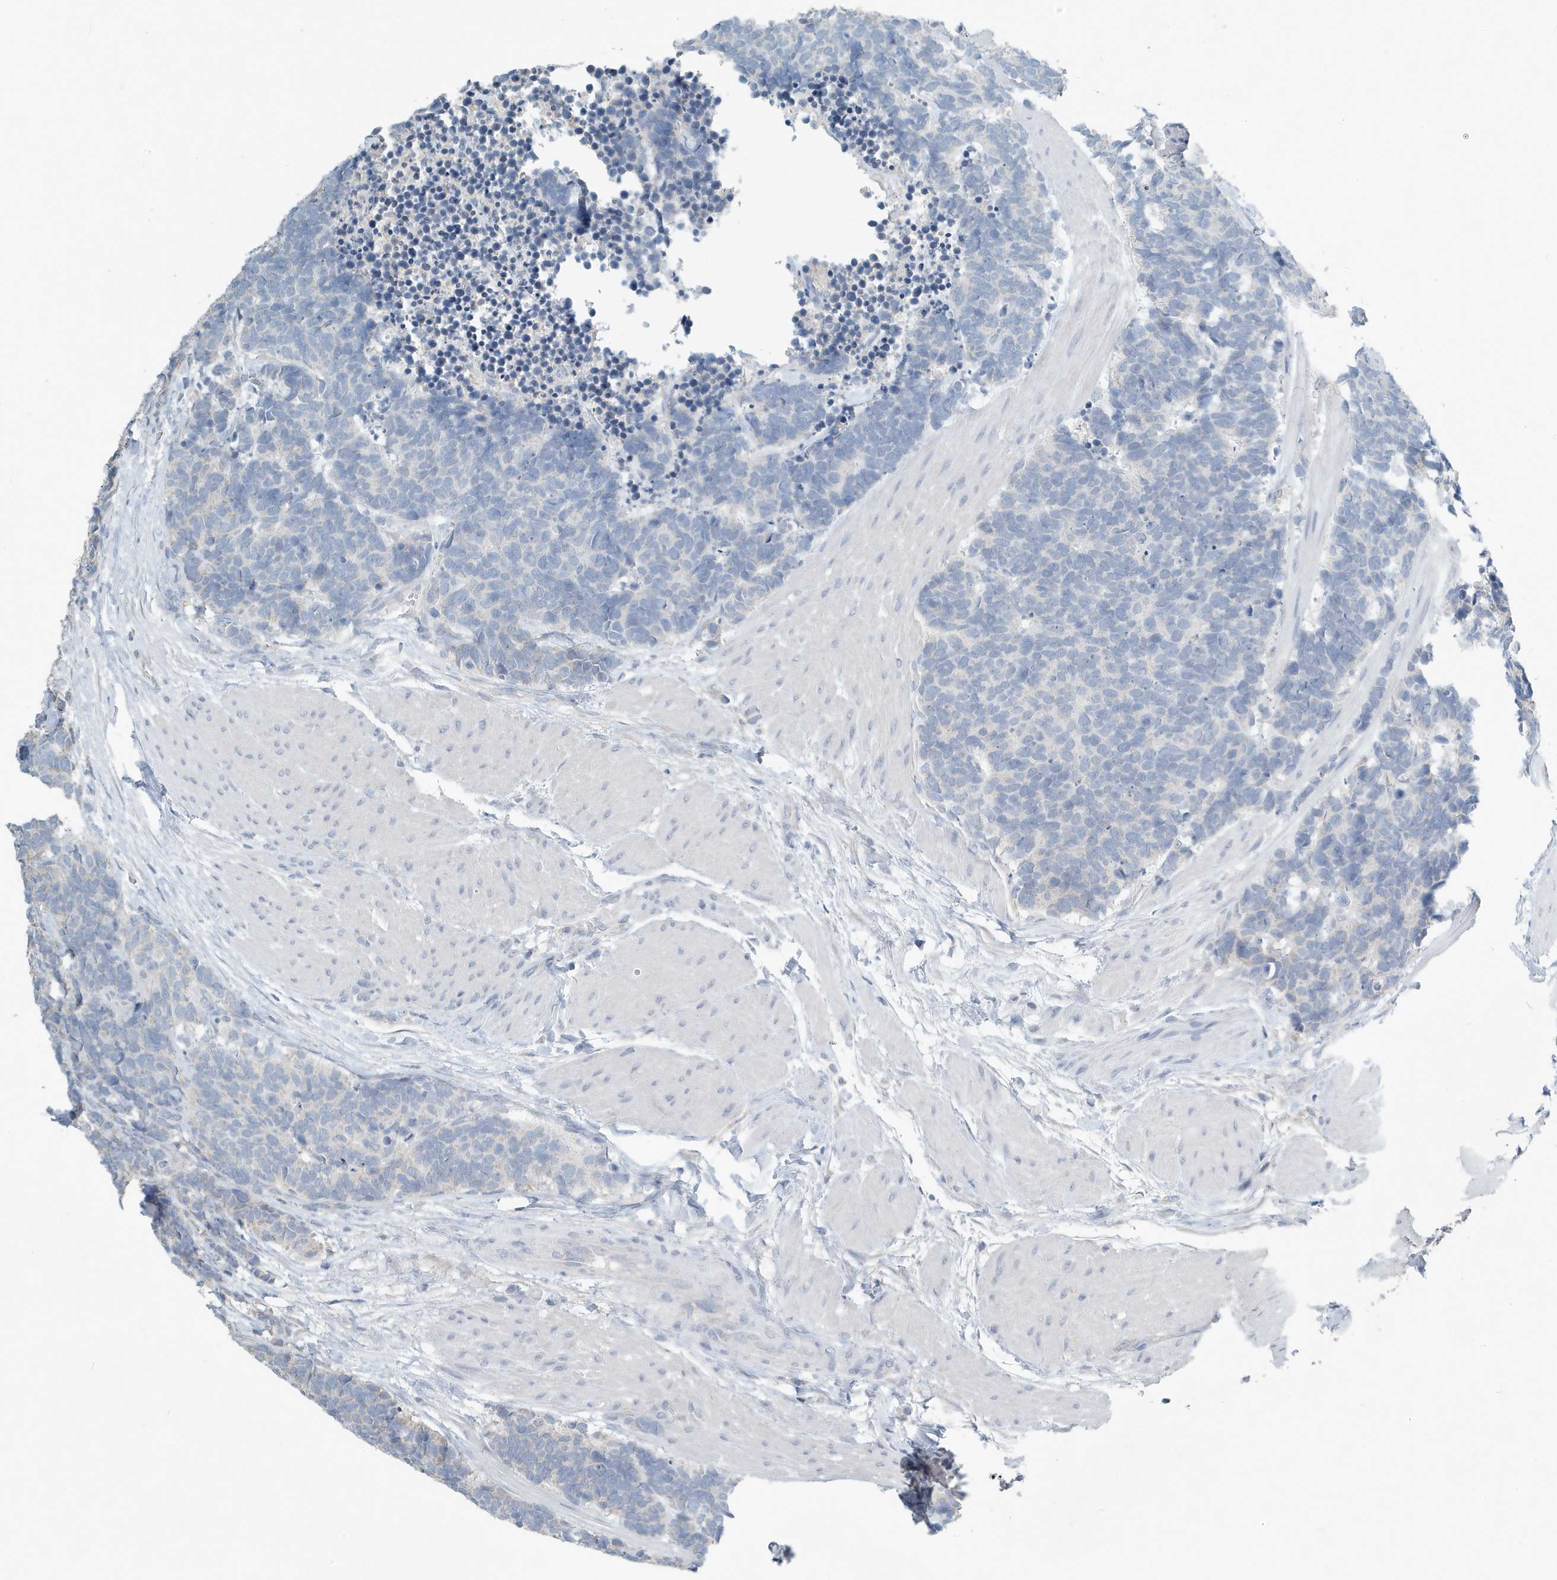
{"staining": {"intensity": "negative", "quantity": "none", "location": "none"}, "tissue": "carcinoid", "cell_type": "Tumor cells", "image_type": "cancer", "snomed": [{"axis": "morphology", "description": "Carcinoma, NOS"}, {"axis": "morphology", "description": "Carcinoid, malignant, NOS"}, {"axis": "topography", "description": "Urinary bladder"}], "caption": "The IHC photomicrograph has no significant expression in tumor cells of carcinoma tissue.", "gene": "UGT2B4", "patient": {"sex": "male", "age": 57}}